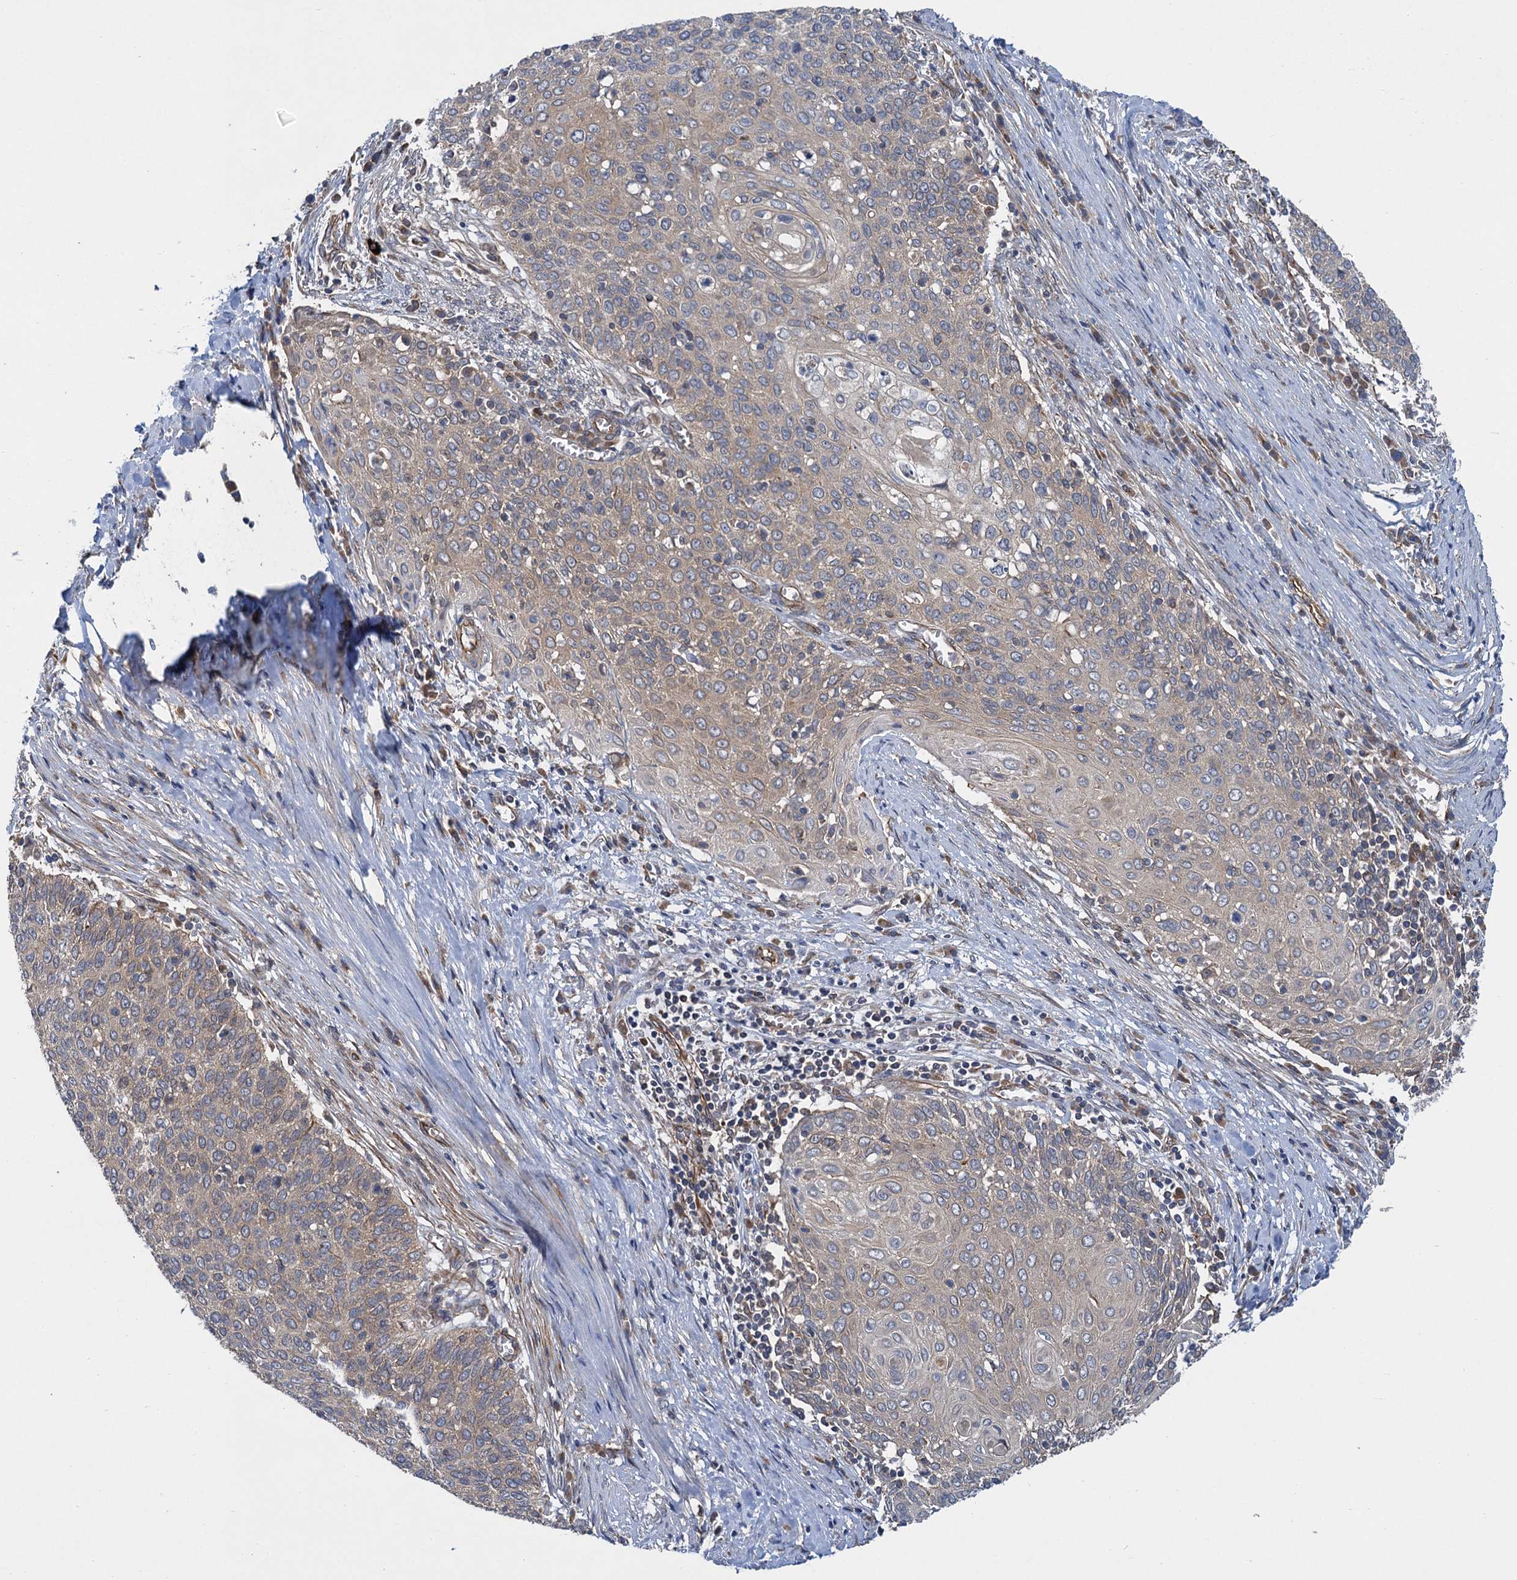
{"staining": {"intensity": "weak", "quantity": "25%-75%", "location": "cytoplasmic/membranous"}, "tissue": "cervical cancer", "cell_type": "Tumor cells", "image_type": "cancer", "snomed": [{"axis": "morphology", "description": "Squamous cell carcinoma, NOS"}, {"axis": "topography", "description": "Cervix"}], "caption": "IHC (DAB (3,3'-diaminobenzidine)) staining of human squamous cell carcinoma (cervical) shows weak cytoplasmic/membranous protein staining in about 25%-75% of tumor cells.", "gene": "PJA2", "patient": {"sex": "female", "age": 39}}